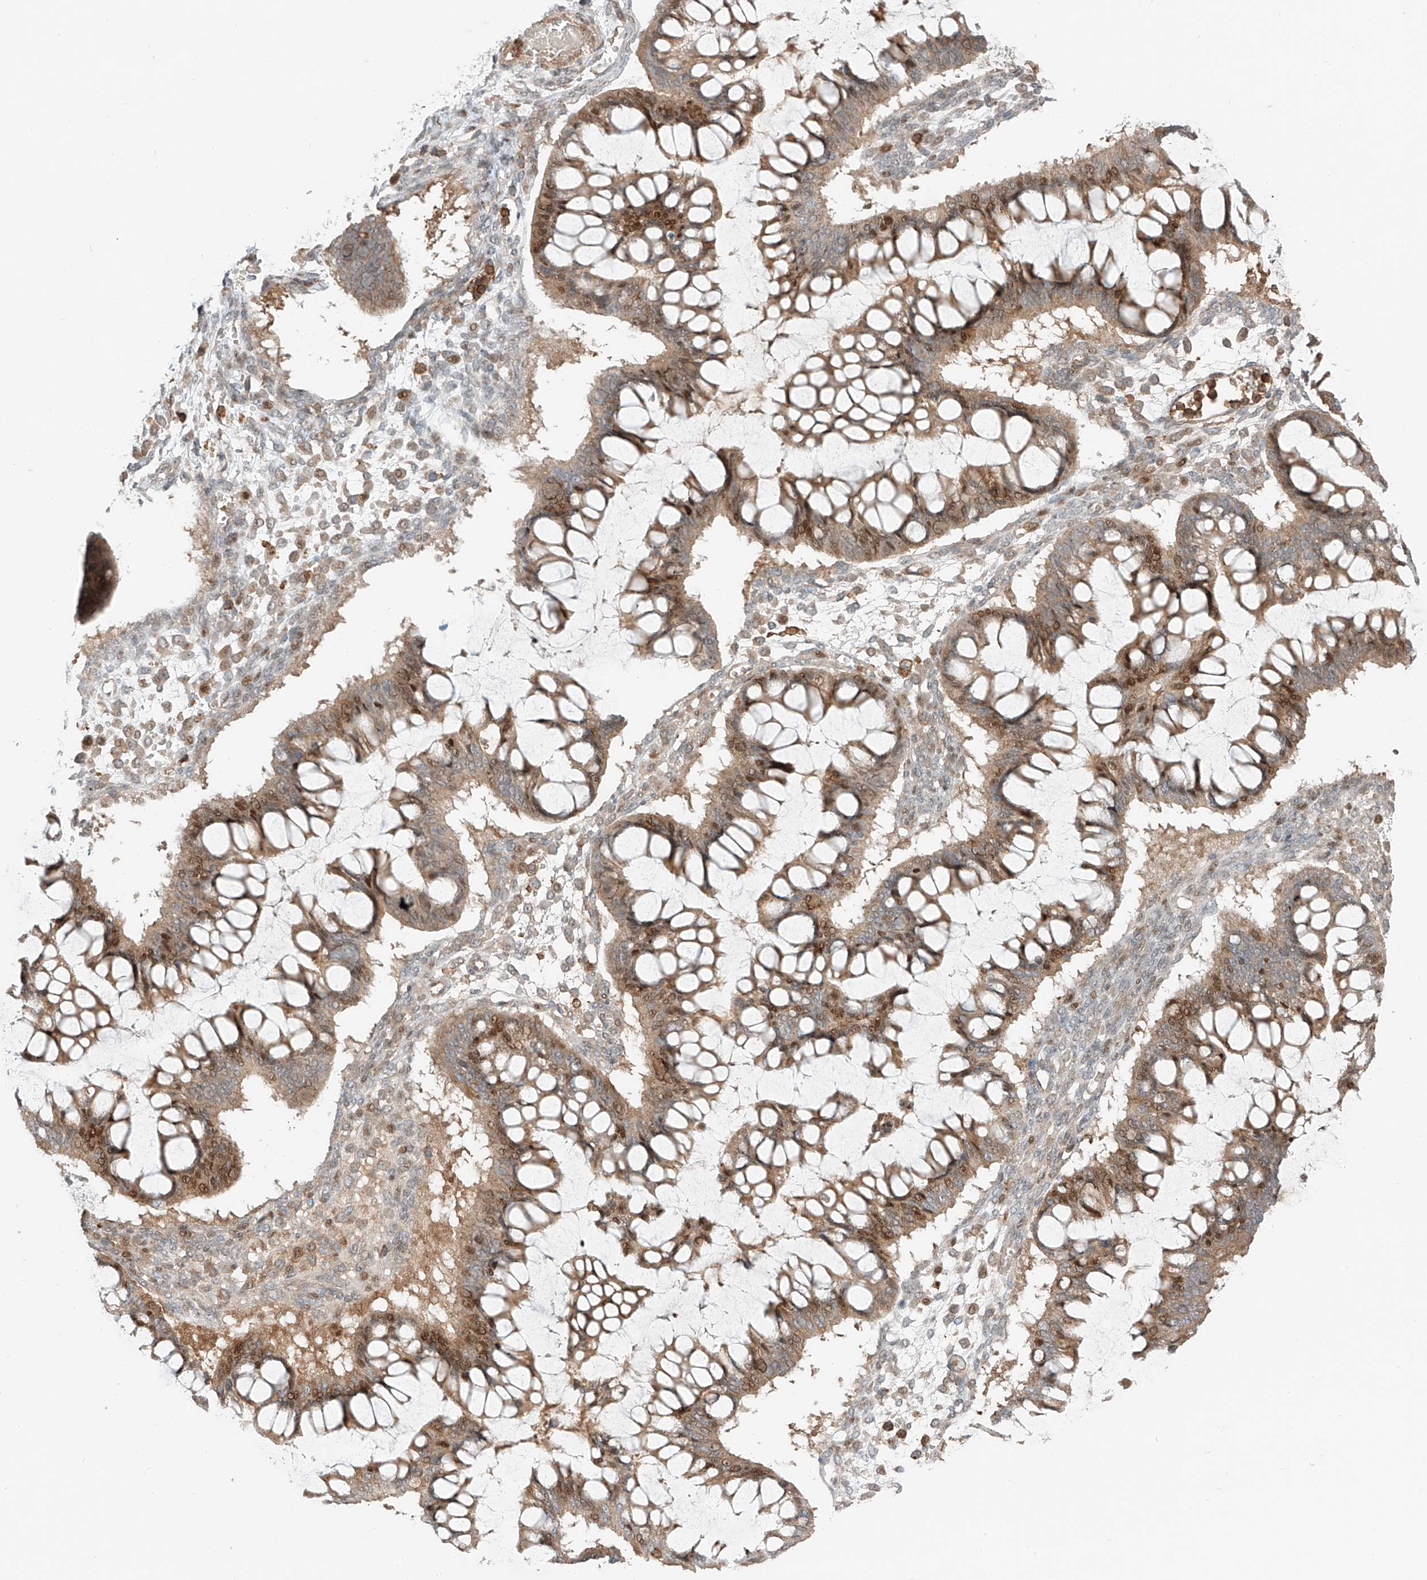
{"staining": {"intensity": "moderate", "quantity": "25%-75%", "location": "cytoplasmic/membranous,nuclear"}, "tissue": "ovarian cancer", "cell_type": "Tumor cells", "image_type": "cancer", "snomed": [{"axis": "morphology", "description": "Cystadenocarcinoma, mucinous, NOS"}, {"axis": "topography", "description": "Ovary"}], "caption": "Human ovarian mucinous cystadenocarcinoma stained with a protein marker reveals moderate staining in tumor cells.", "gene": "CEP162", "patient": {"sex": "female", "age": 73}}